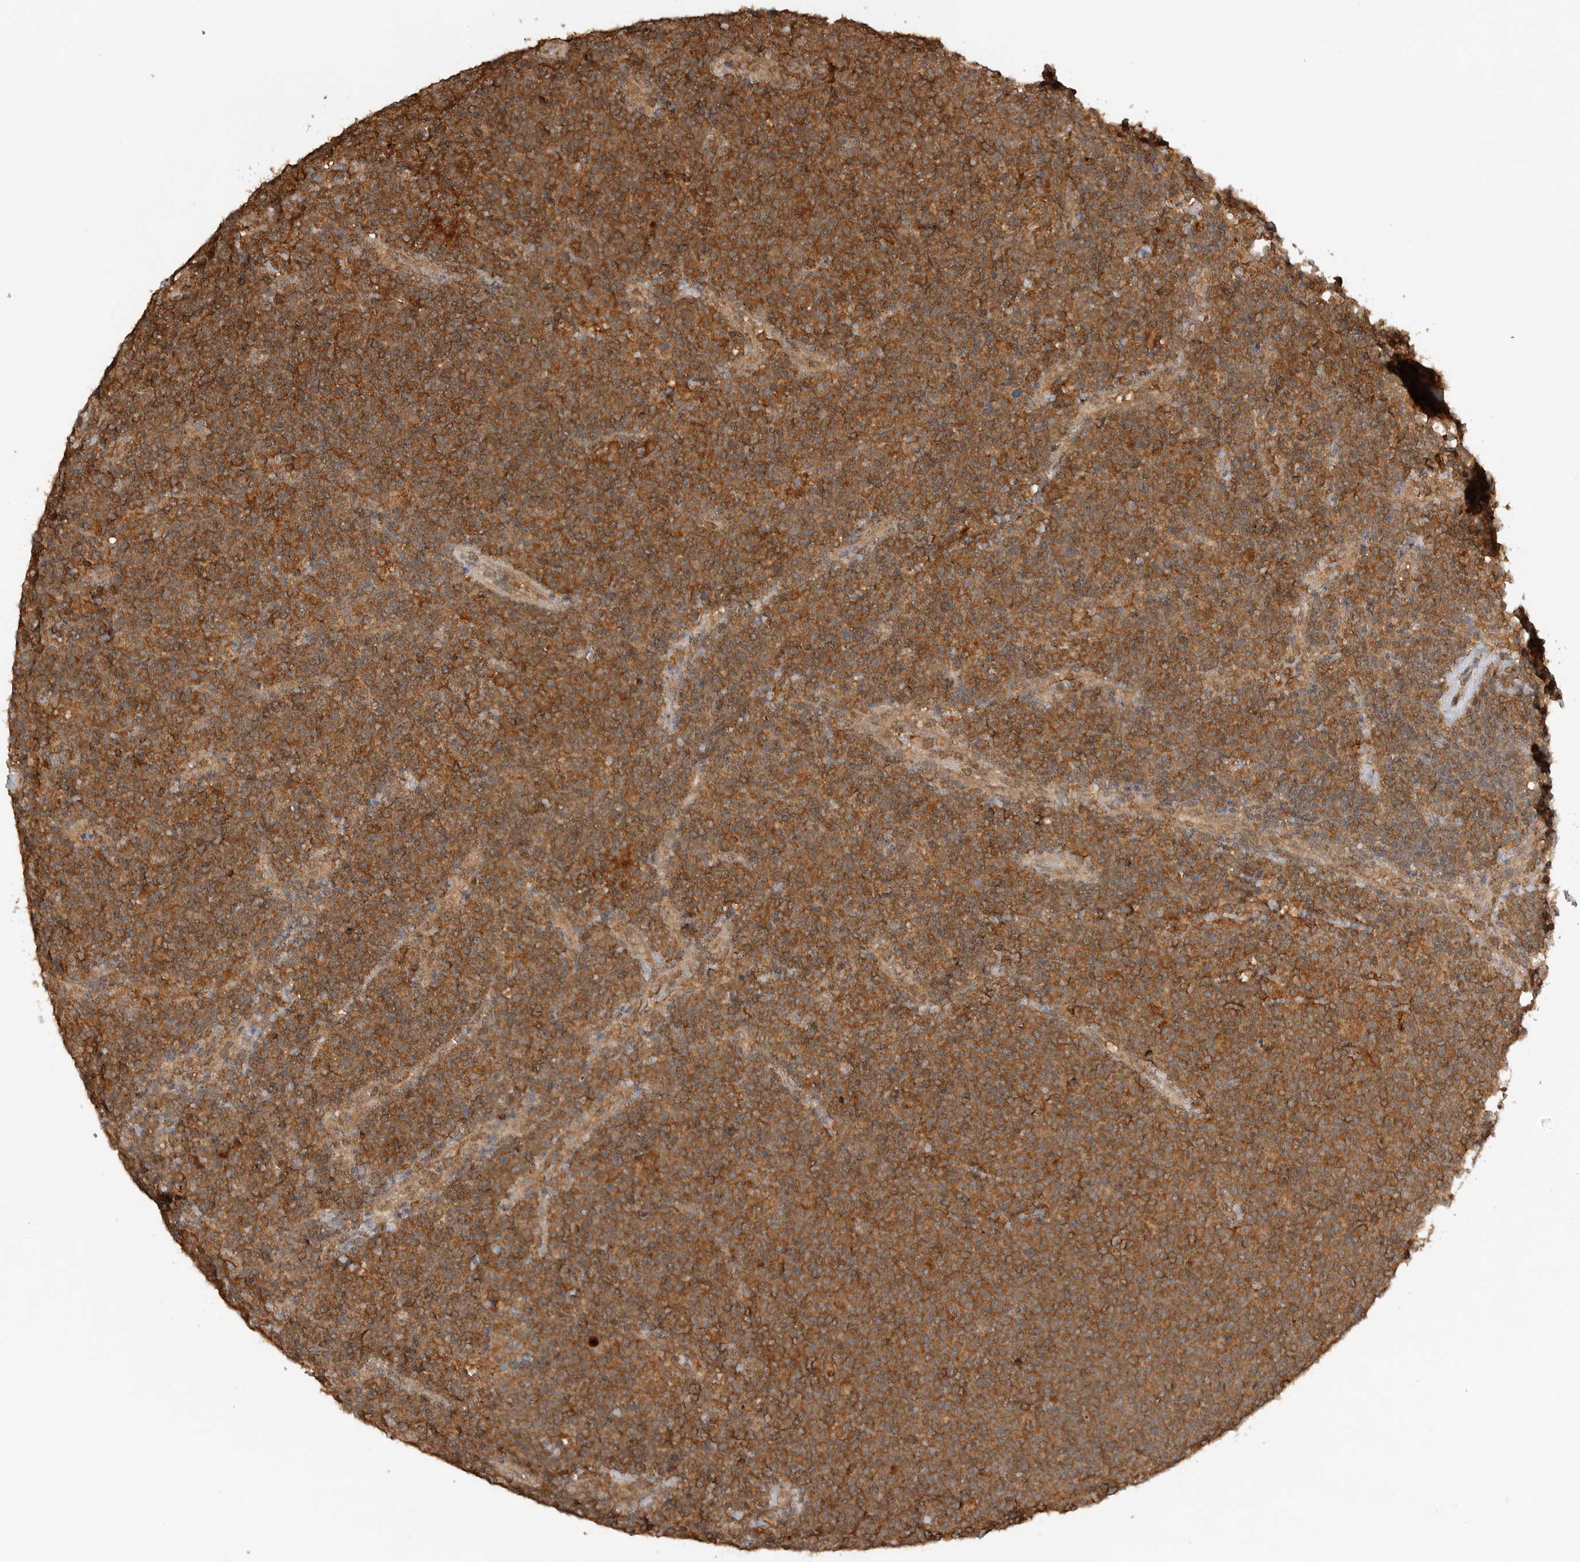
{"staining": {"intensity": "moderate", "quantity": ">75%", "location": "cytoplasmic/membranous"}, "tissue": "lymphoma", "cell_type": "Tumor cells", "image_type": "cancer", "snomed": [{"axis": "morphology", "description": "Malignant lymphoma, non-Hodgkin's type, High grade"}, {"axis": "topography", "description": "Lymph node"}], "caption": "High-grade malignant lymphoma, non-Hodgkin's type stained with a brown dye displays moderate cytoplasmic/membranous positive staining in approximately >75% of tumor cells.", "gene": "ICOSLG", "patient": {"sex": "male", "age": 61}}